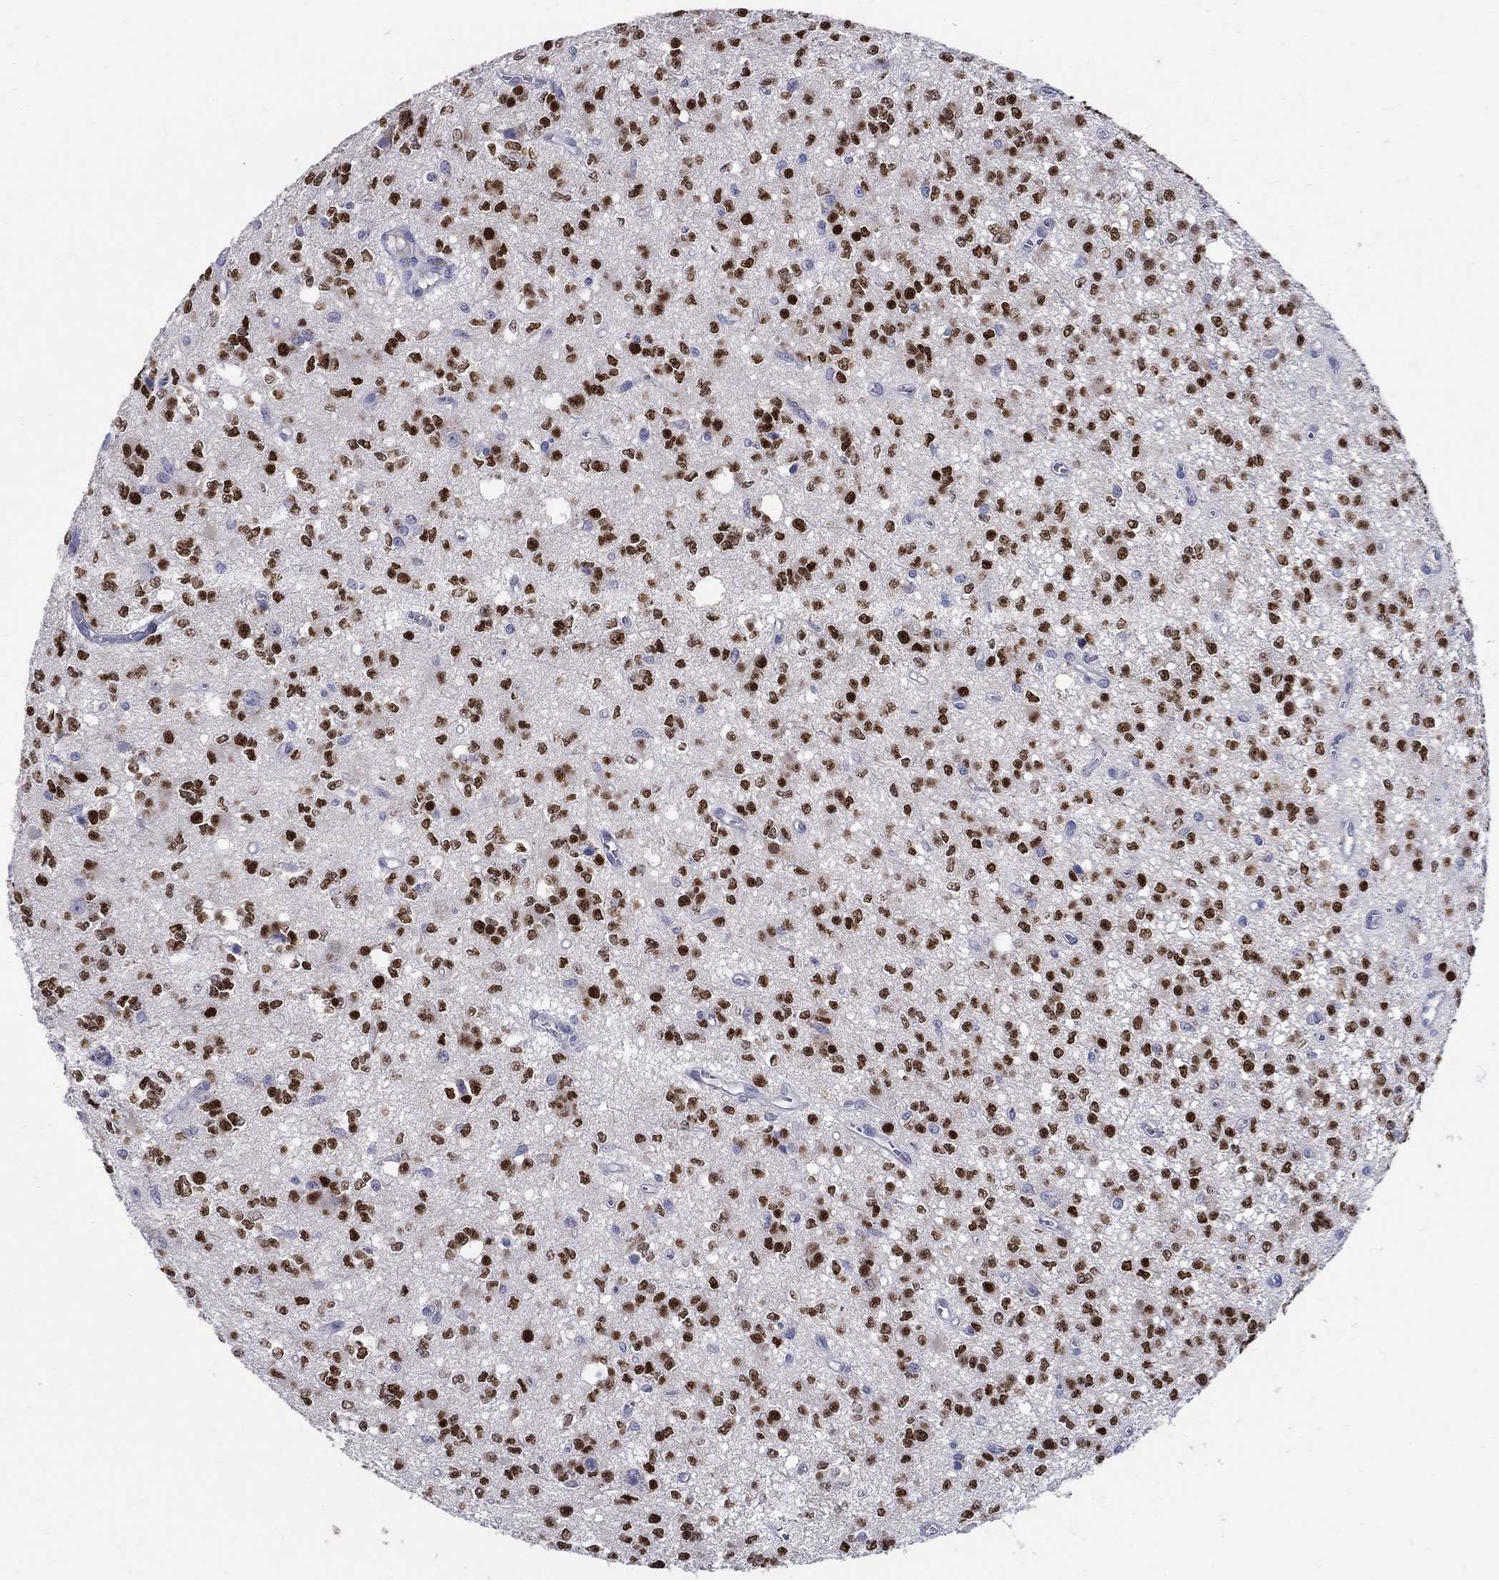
{"staining": {"intensity": "strong", "quantity": ">75%", "location": "nuclear"}, "tissue": "glioma", "cell_type": "Tumor cells", "image_type": "cancer", "snomed": [{"axis": "morphology", "description": "Glioma, malignant, Low grade"}, {"axis": "topography", "description": "Brain"}], "caption": "High-power microscopy captured an immunohistochemistry (IHC) photomicrograph of low-grade glioma (malignant), revealing strong nuclear positivity in about >75% of tumor cells. (DAB IHC, brown staining for protein, blue staining for nuclei).", "gene": "SOX2", "patient": {"sex": "female", "age": 45}}